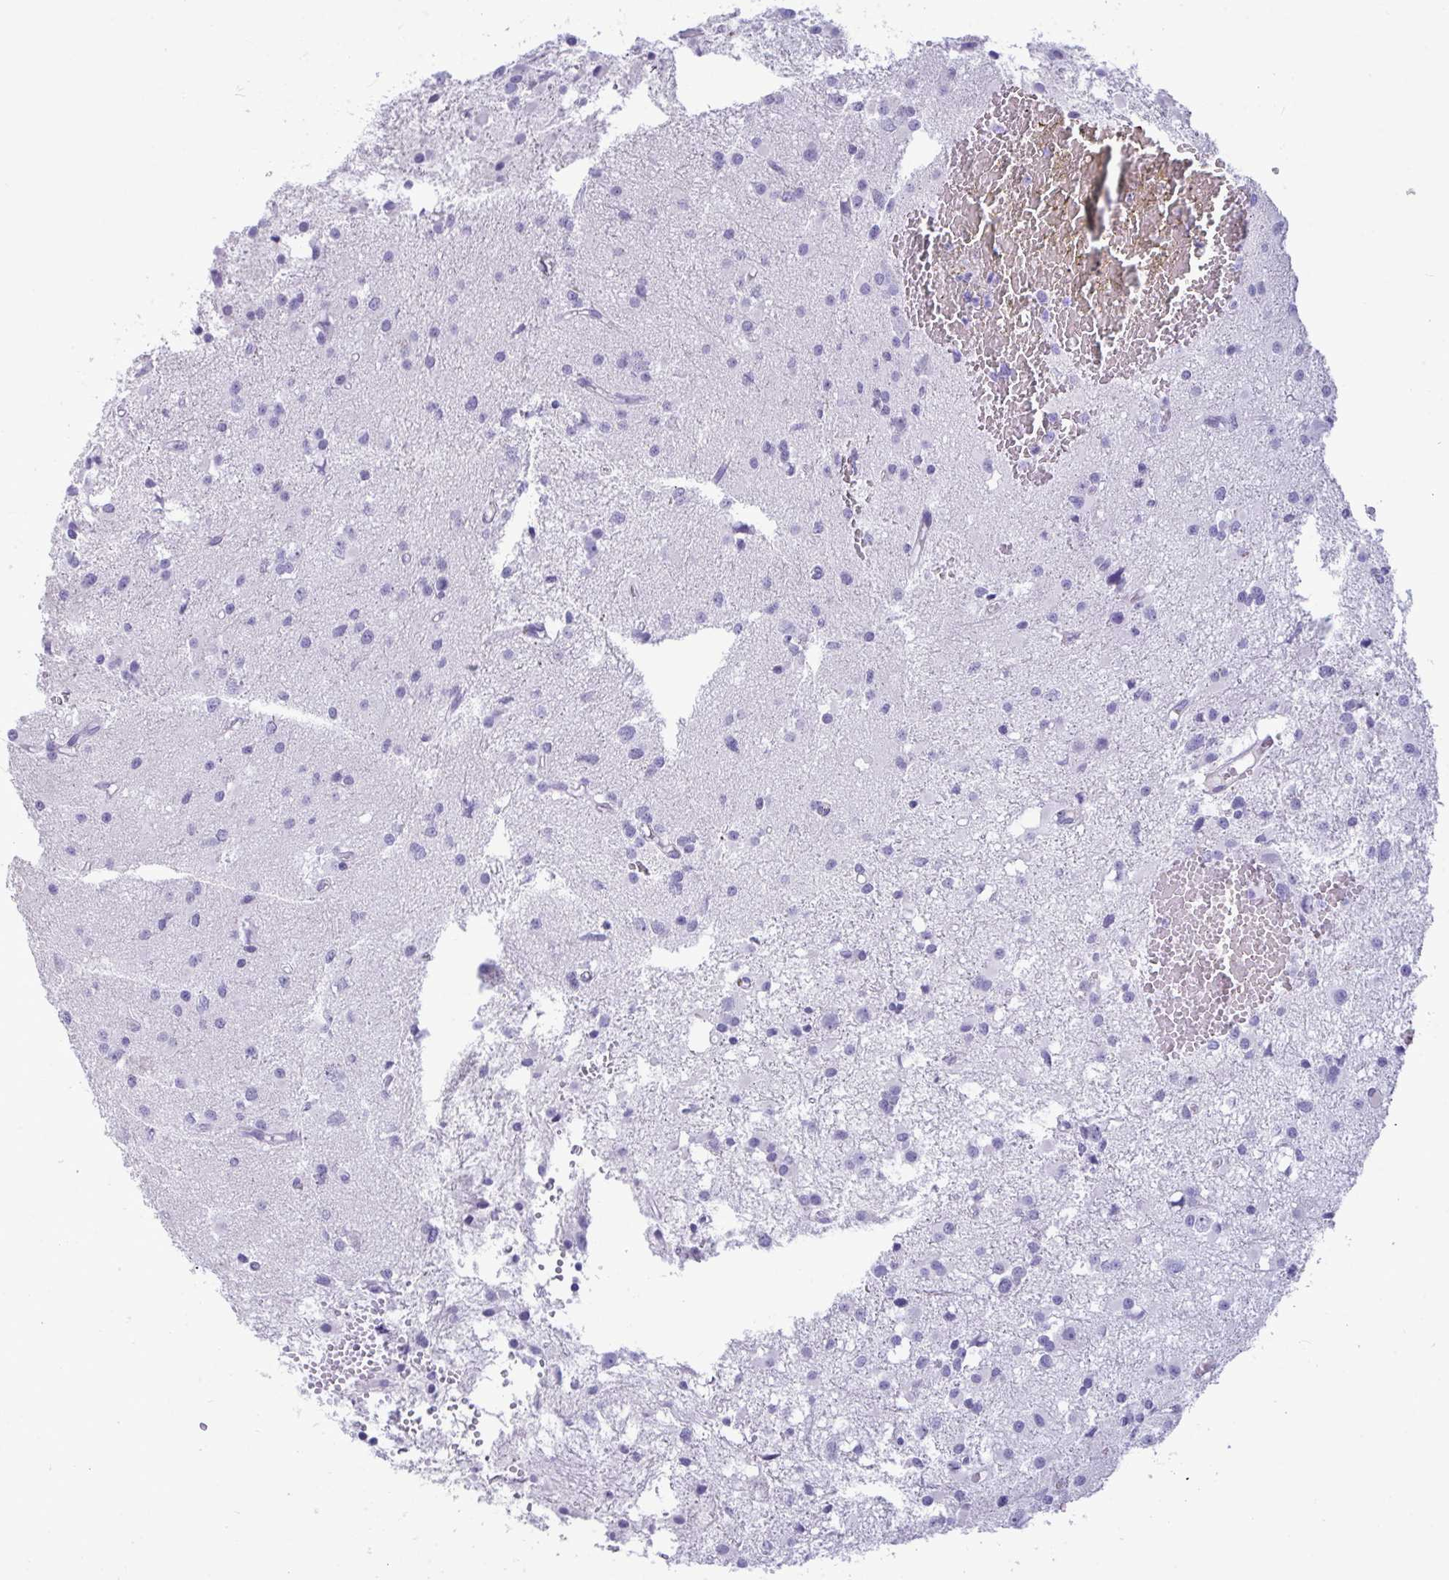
{"staining": {"intensity": "negative", "quantity": "none", "location": "none"}, "tissue": "glioma", "cell_type": "Tumor cells", "image_type": "cancer", "snomed": [{"axis": "morphology", "description": "Glioma, malignant, High grade"}, {"axis": "topography", "description": "Brain"}], "caption": "IHC micrograph of neoplastic tissue: human glioma stained with DAB (3,3'-diaminobenzidine) exhibits no significant protein expression in tumor cells. (DAB immunohistochemistry (IHC) visualized using brightfield microscopy, high magnification).", "gene": "ANKRD60", "patient": {"sex": "male", "age": 54}}